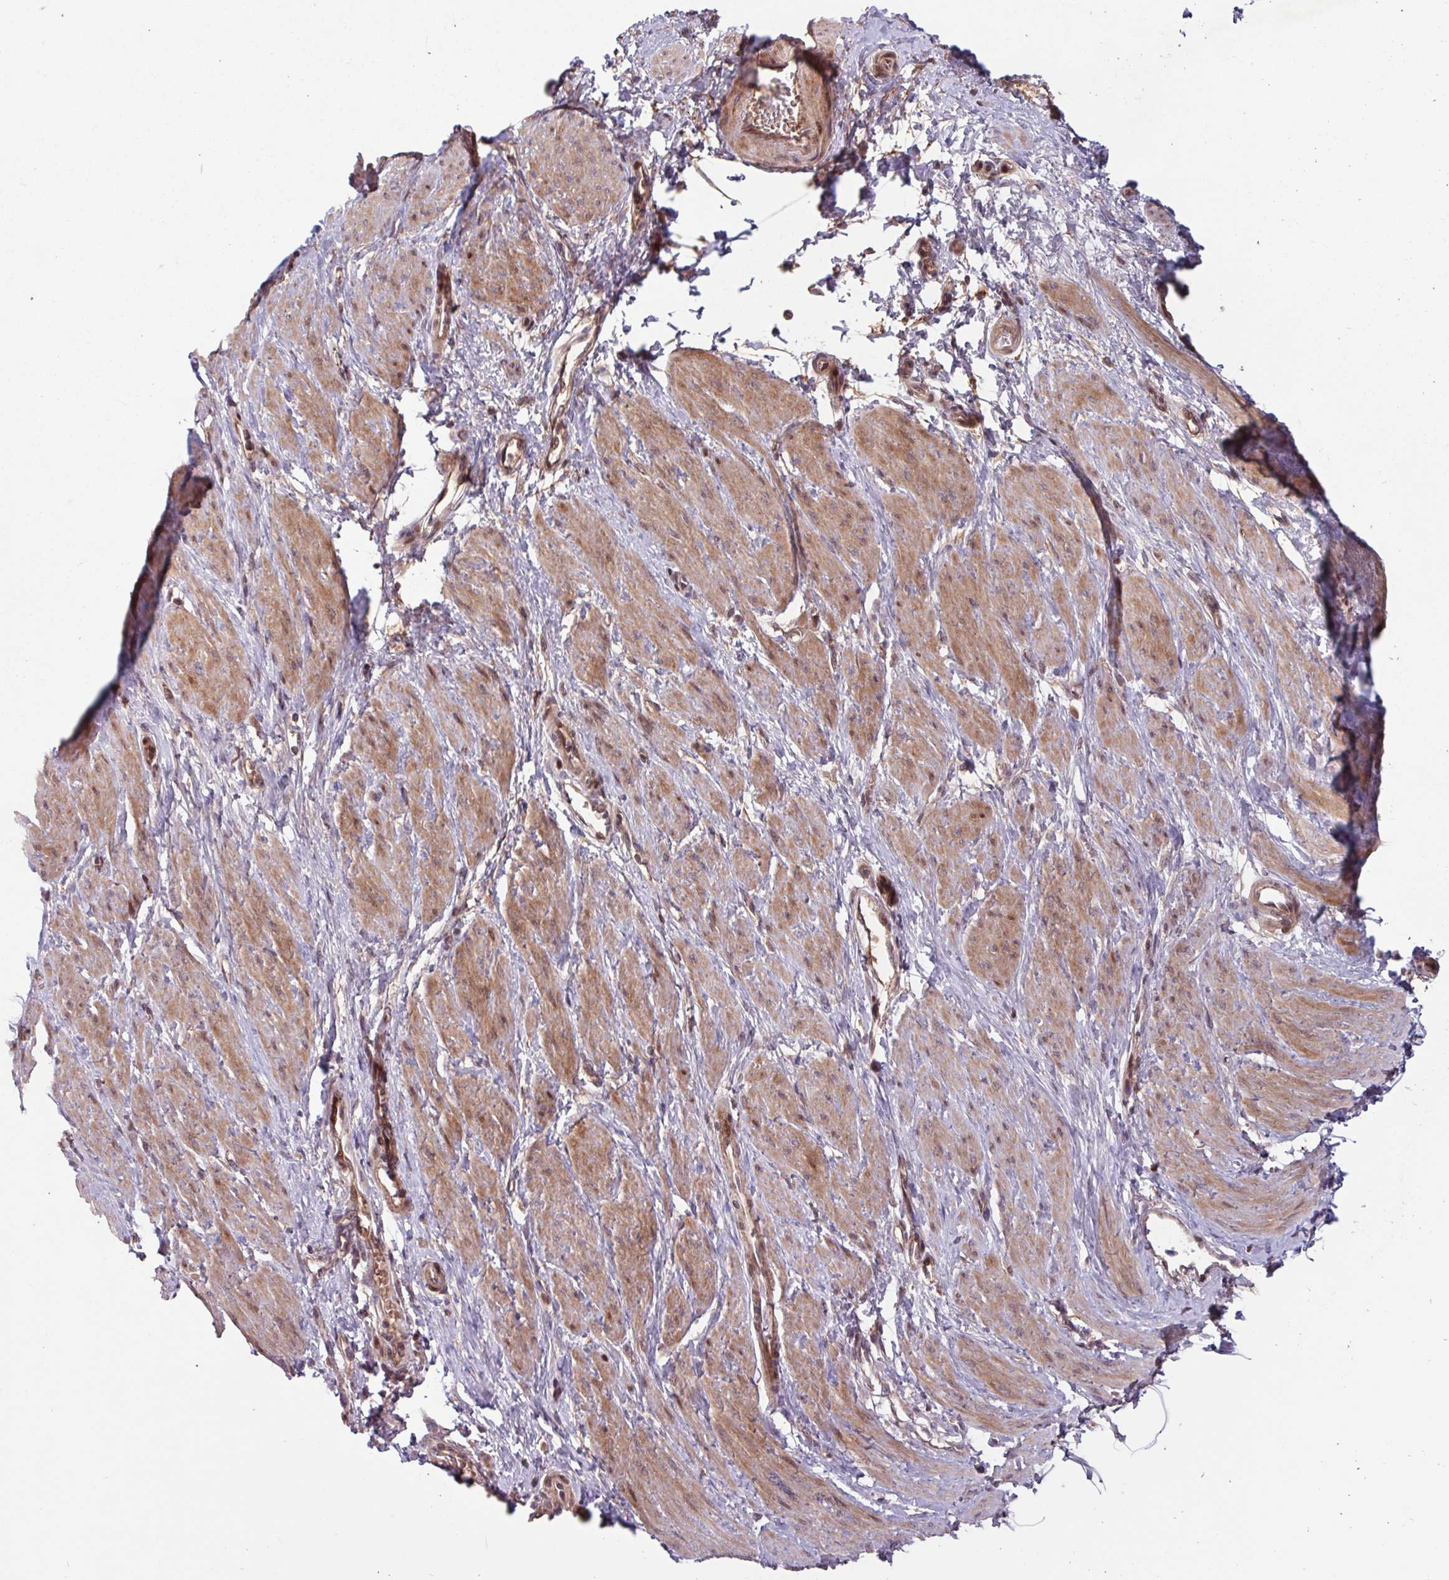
{"staining": {"intensity": "moderate", "quantity": "25%-75%", "location": "cytoplasmic/membranous,nuclear"}, "tissue": "smooth muscle", "cell_type": "Smooth muscle cells", "image_type": "normal", "snomed": [{"axis": "morphology", "description": "Normal tissue, NOS"}, {"axis": "topography", "description": "Smooth muscle"}, {"axis": "topography", "description": "Uterus"}], "caption": "This histopathology image reveals immunohistochemistry staining of benign smooth muscle, with medium moderate cytoplasmic/membranous,nuclear staining in about 25%-75% of smooth muscle cells.", "gene": "TMEM88", "patient": {"sex": "female", "age": 39}}